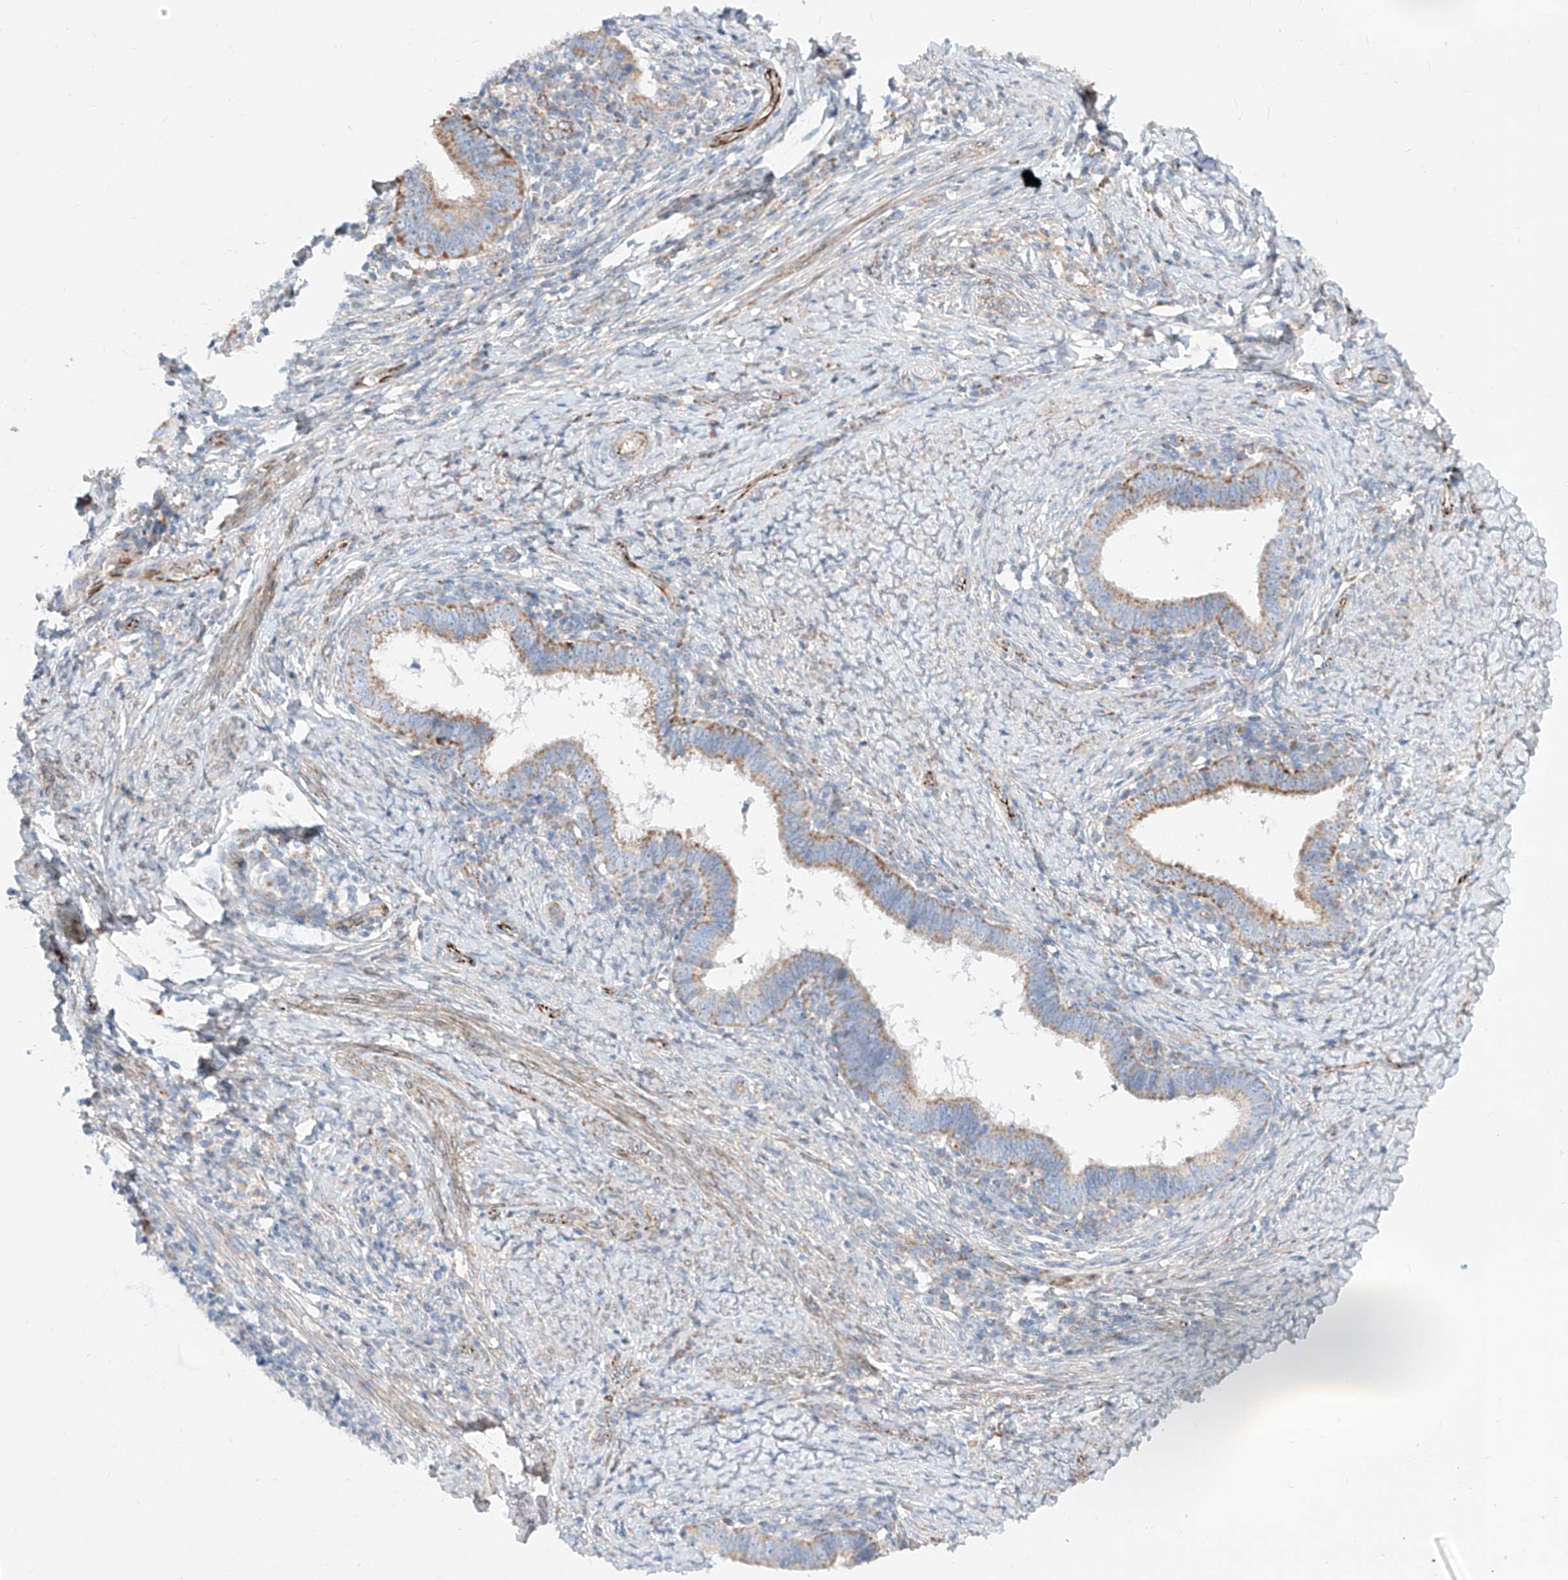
{"staining": {"intensity": "moderate", "quantity": "25%-75%", "location": "cytoplasmic/membranous"}, "tissue": "cervical cancer", "cell_type": "Tumor cells", "image_type": "cancer", "snomed": [{"axis": "morphology", "description": "Adenocarcinoma, NOS"}, {"axis": "topography", "description": "Cervix"}], "caption": "High-power microscopy captured an IHC micrograph of cervical cancer, revealing moderate cytoplasmic/membranous staining in about 25%-75% of tumor cells.", "gene": "CST9", "patient": {"sex": "female", "age": 36}}